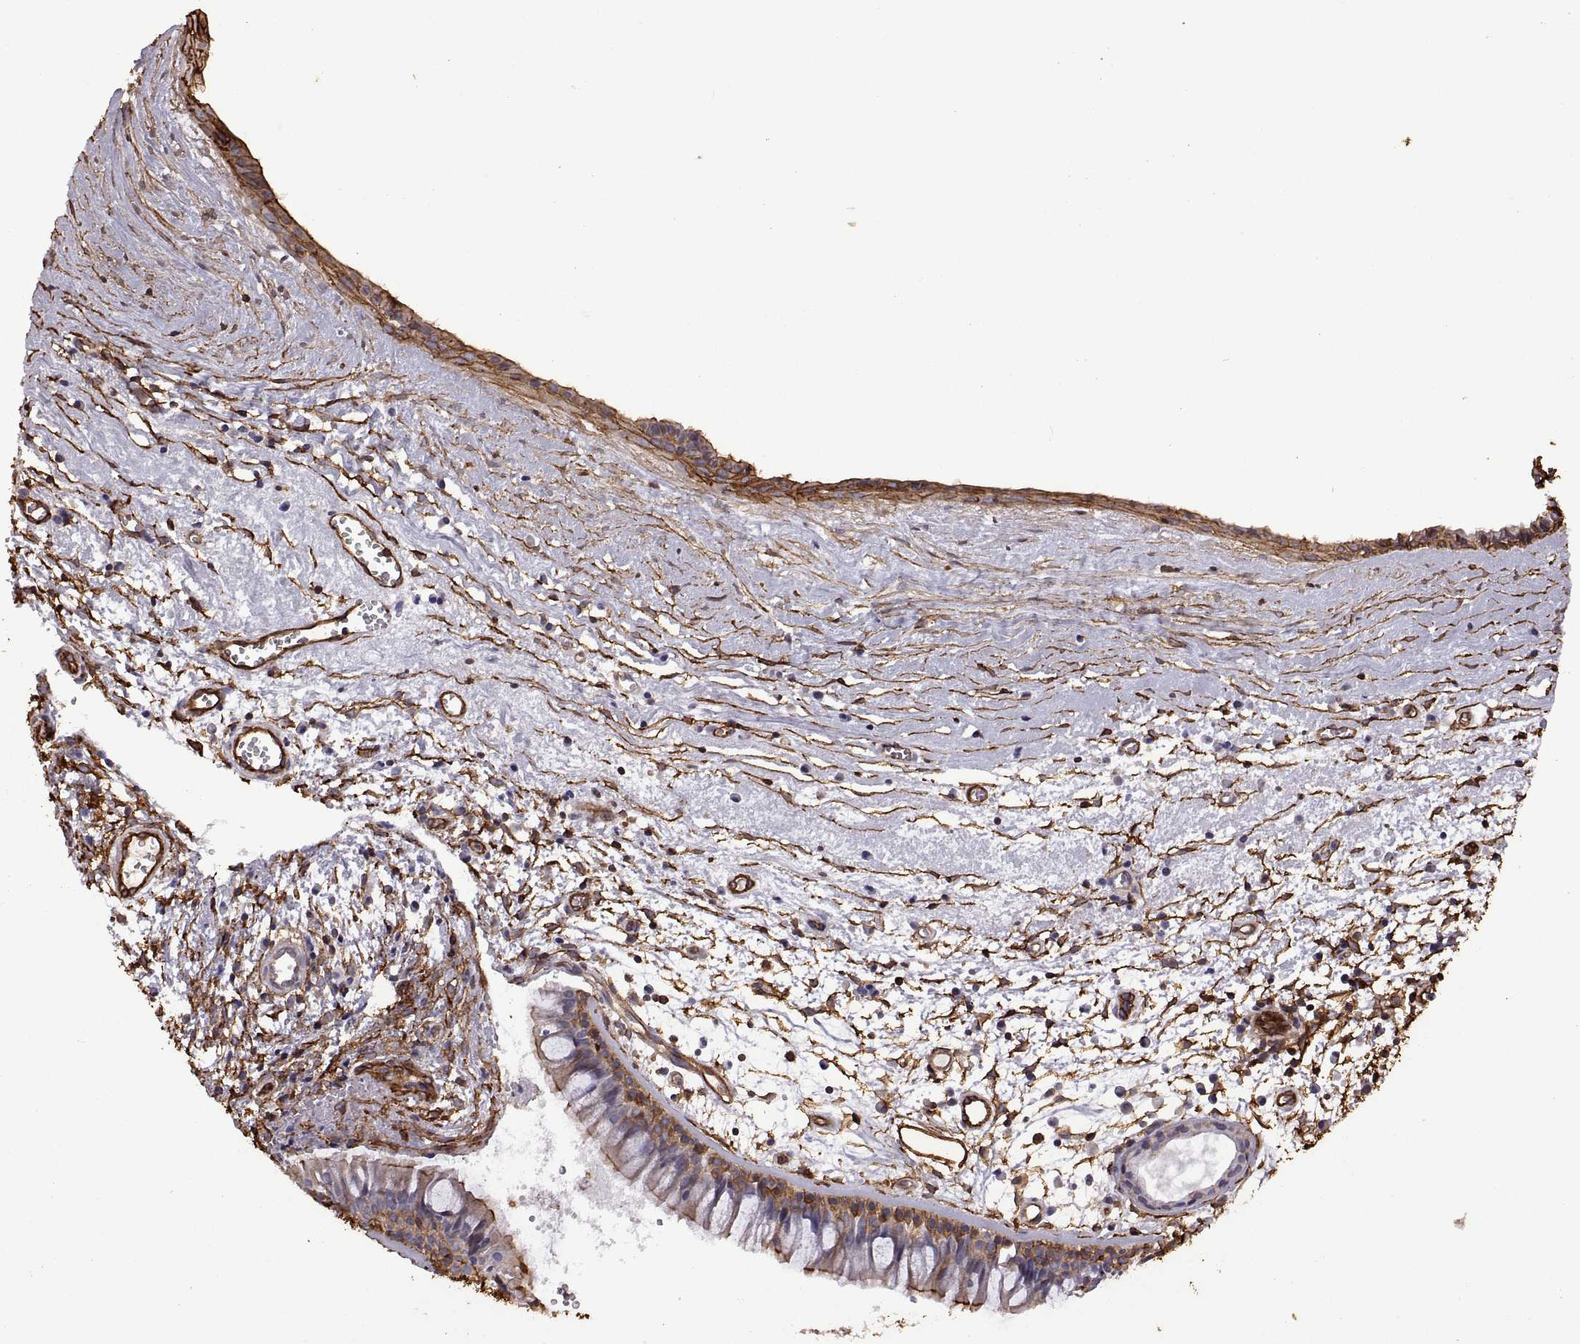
{"staining": {"intensity": "moderate", "quantity": "25%-75%", "location": "cytoplasmic/membranous"}, "tissue": "nasopharynx", "cell_type": "Respiratory epithelial cells", "image_type": "normal", "snomed": [{"axis": "morphology", "description": "Normal tissue, NOS"}, {"axis": "topography", "description": "Nasopharynx"}], "caption": "Approximately 25%-75% of respiratory epithelial cells in benign nasopharynx show moderate cytoplasmic/membranous protein expression as visualized by brown immunohistochemical staining.", "gene": "S100A10", "patient": {"sex": "male", "age": 83}}